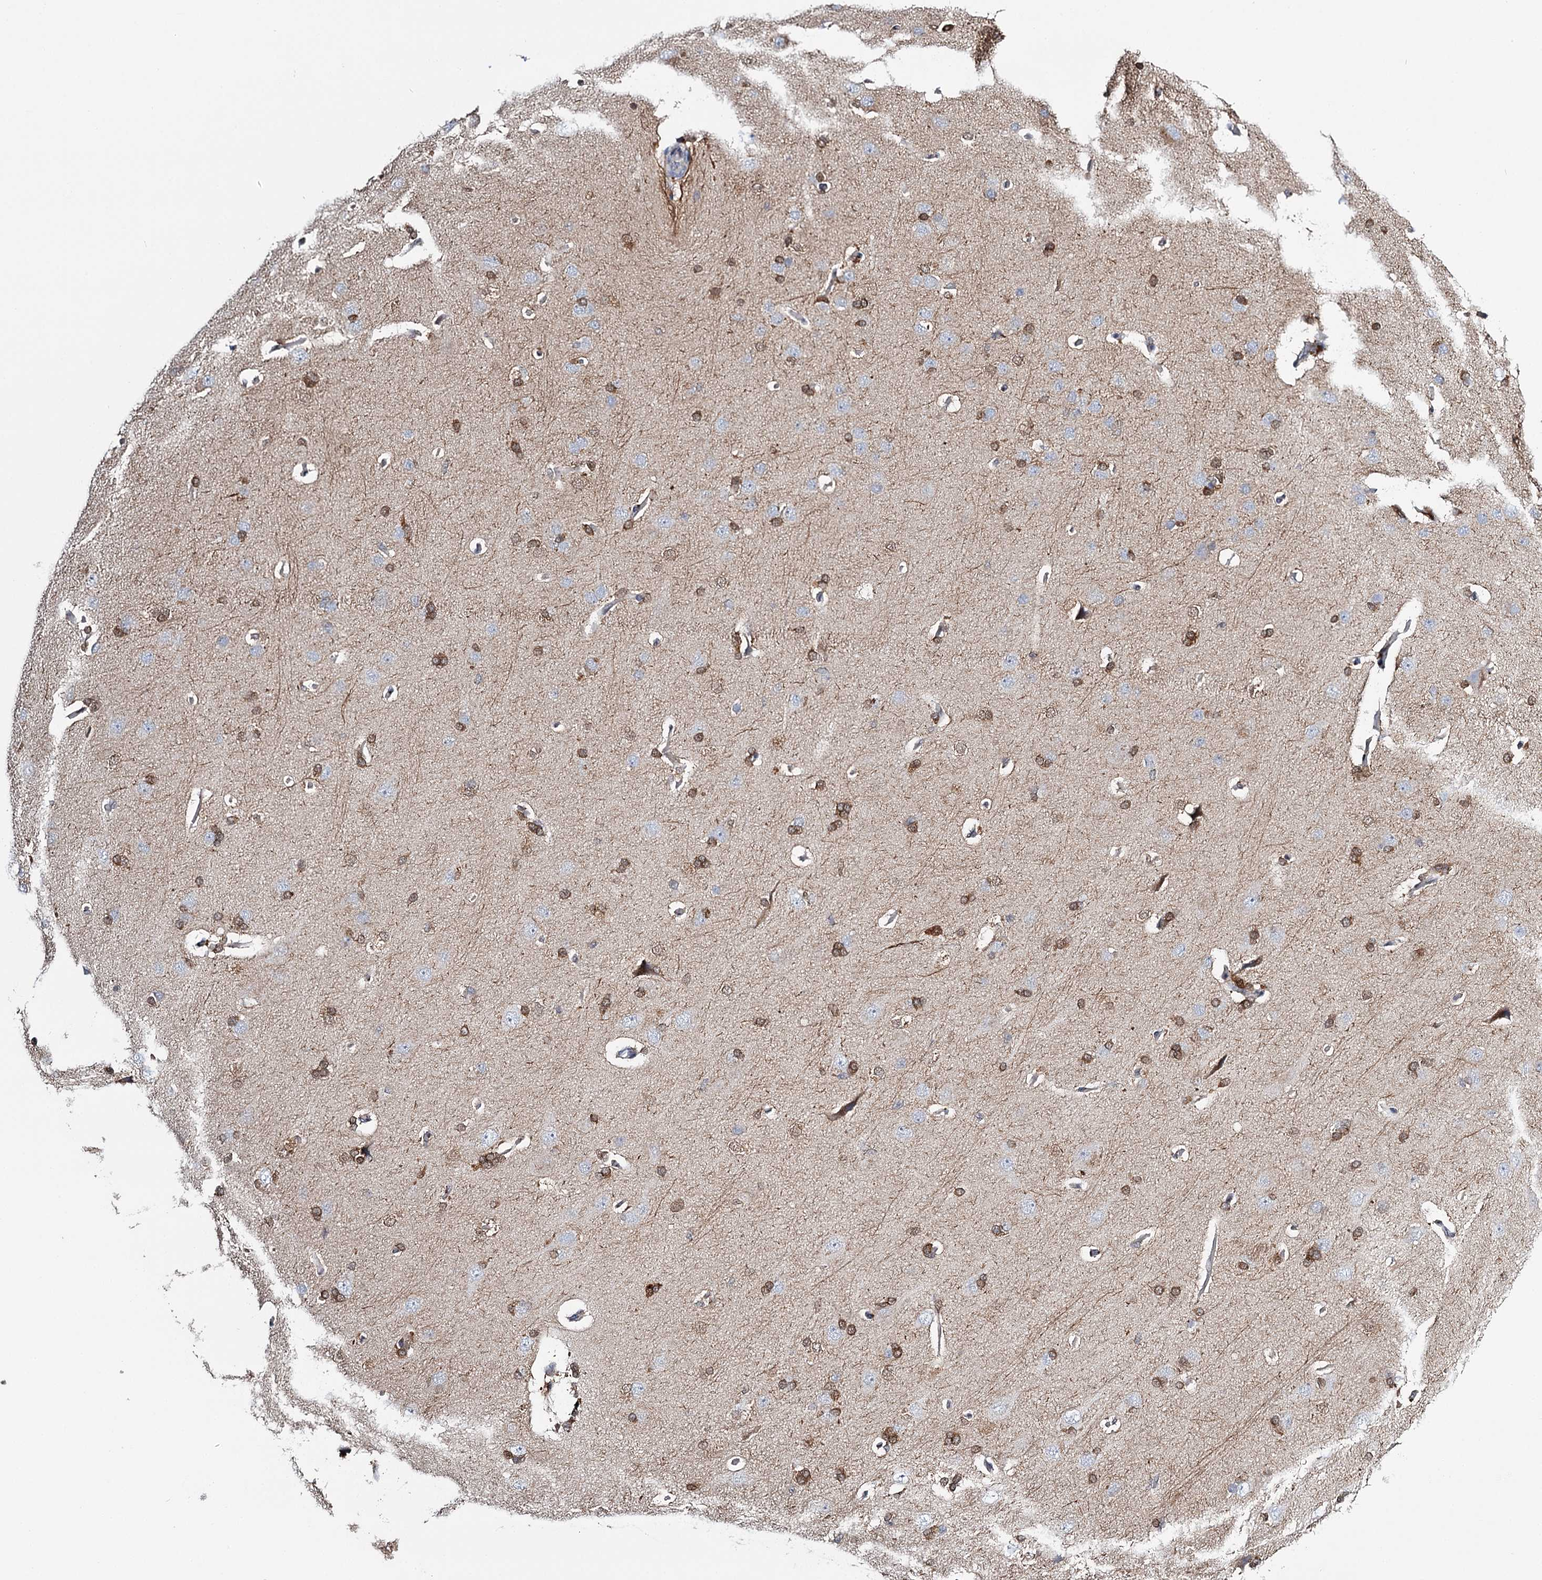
{"staining": {"intensity": "weak", "quantity": "25%-75%", "location": "cytoplasmic/membranous"}, "tissue": "cerebral cortex", "cell_type": "Endothelial cells", "image_type": "normal", "snomed": [{"axis": "morphology", "description": "Normal tissue, NOS"}, {"axis": "topography", "description": "Cerebral cortex"}], "caption": "Cerebral cortex stained for a protein (brown) exhibits weak cytoplasmic/membranous positive positivity in approximately 25%-75% of endothelial cells.", "gene": "CFAP46", "patient": {"sex": "male", "age": 62}}